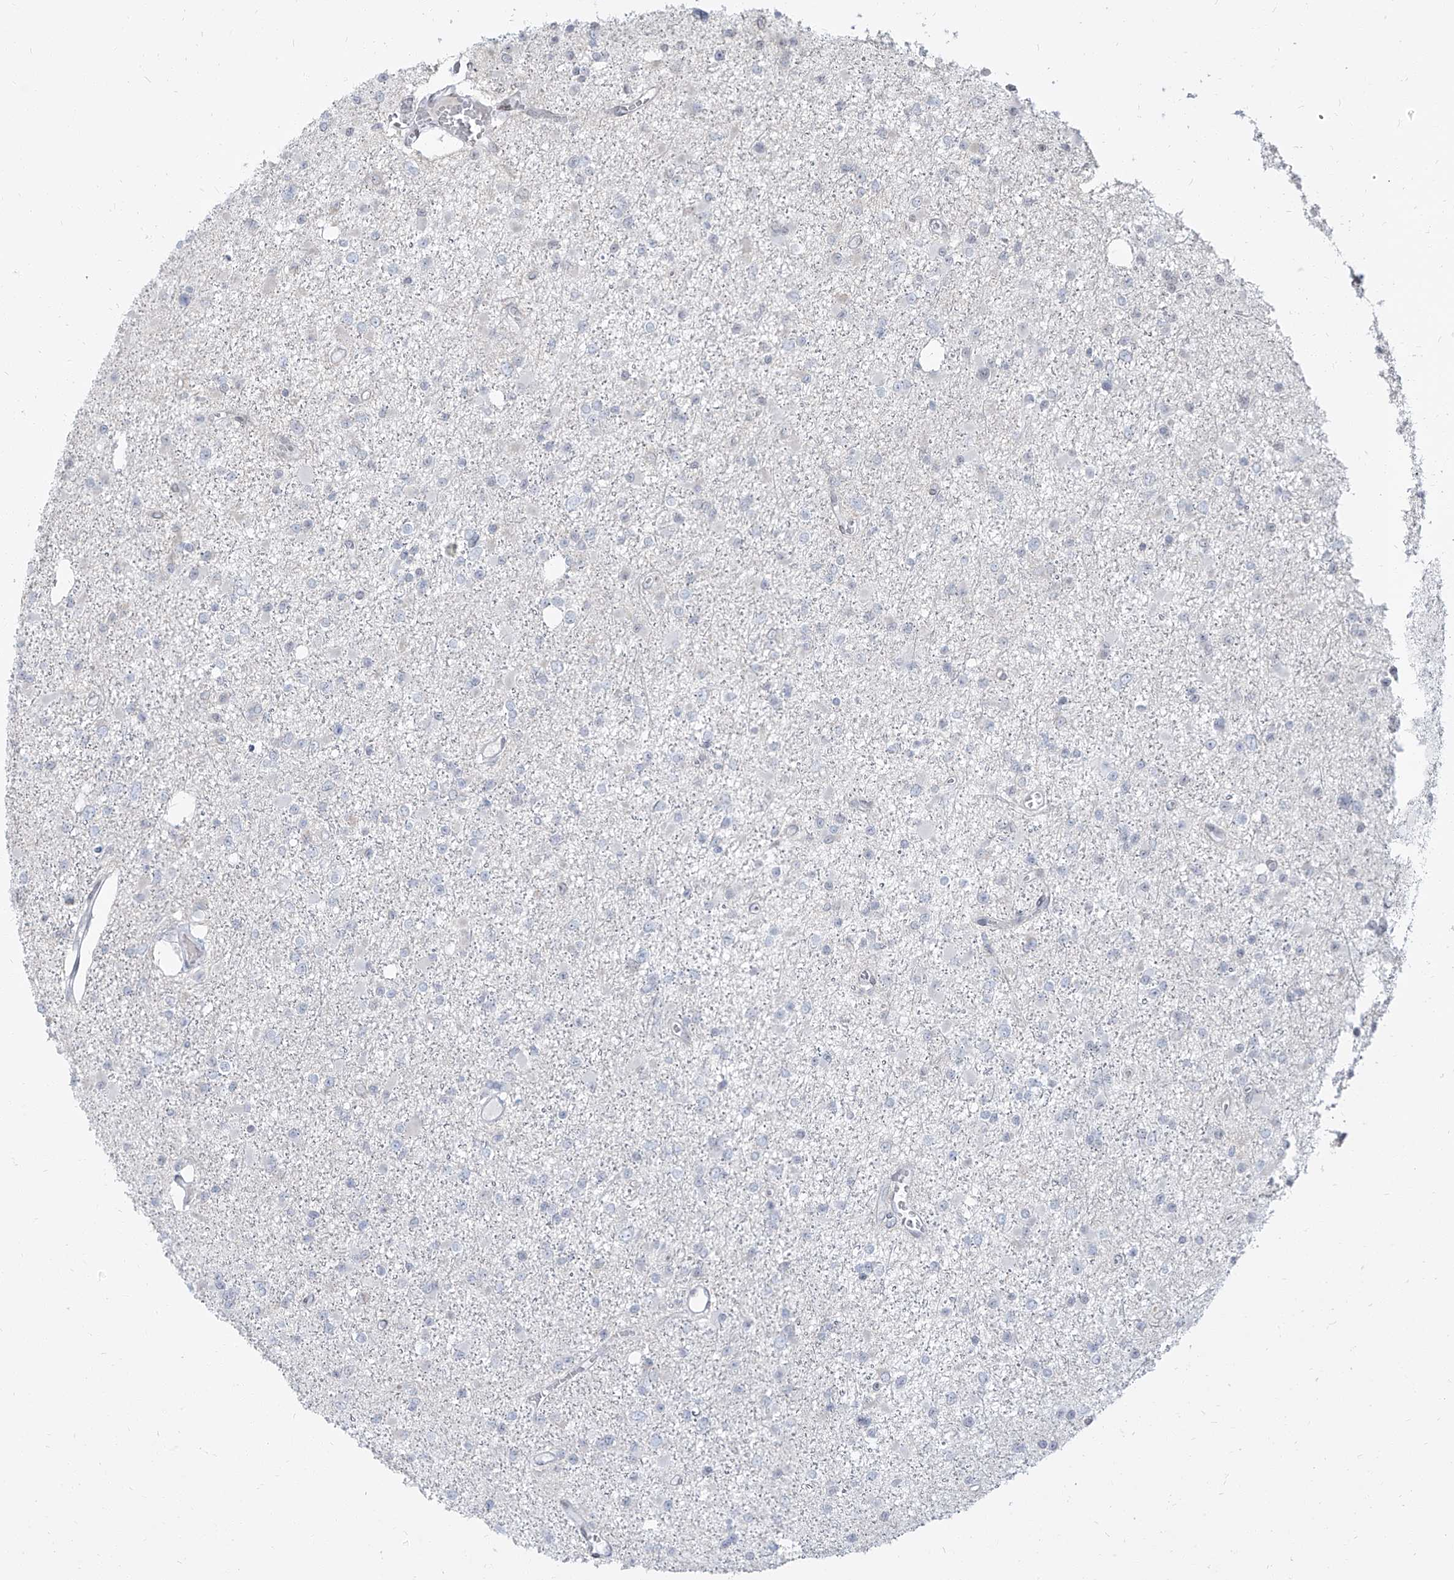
{"staining": {"intensity": "negative", "quantity": "none", "location": "none"}, "tissue": "glioma", "cell_type": "Tumor cells", "image_type": "cancer", "snomed": [{"axis": "morphology", "description": "Glioma, malignant, Low grade"}, {"axis": "topography", "description": "Brain"}], "caption": "Protein analysis of low-grade glioma (malignant) demonstrates no significant staining in tumor cells.", "gene": "TXLNB", "patient": {"sex": "female", "age": 22}}